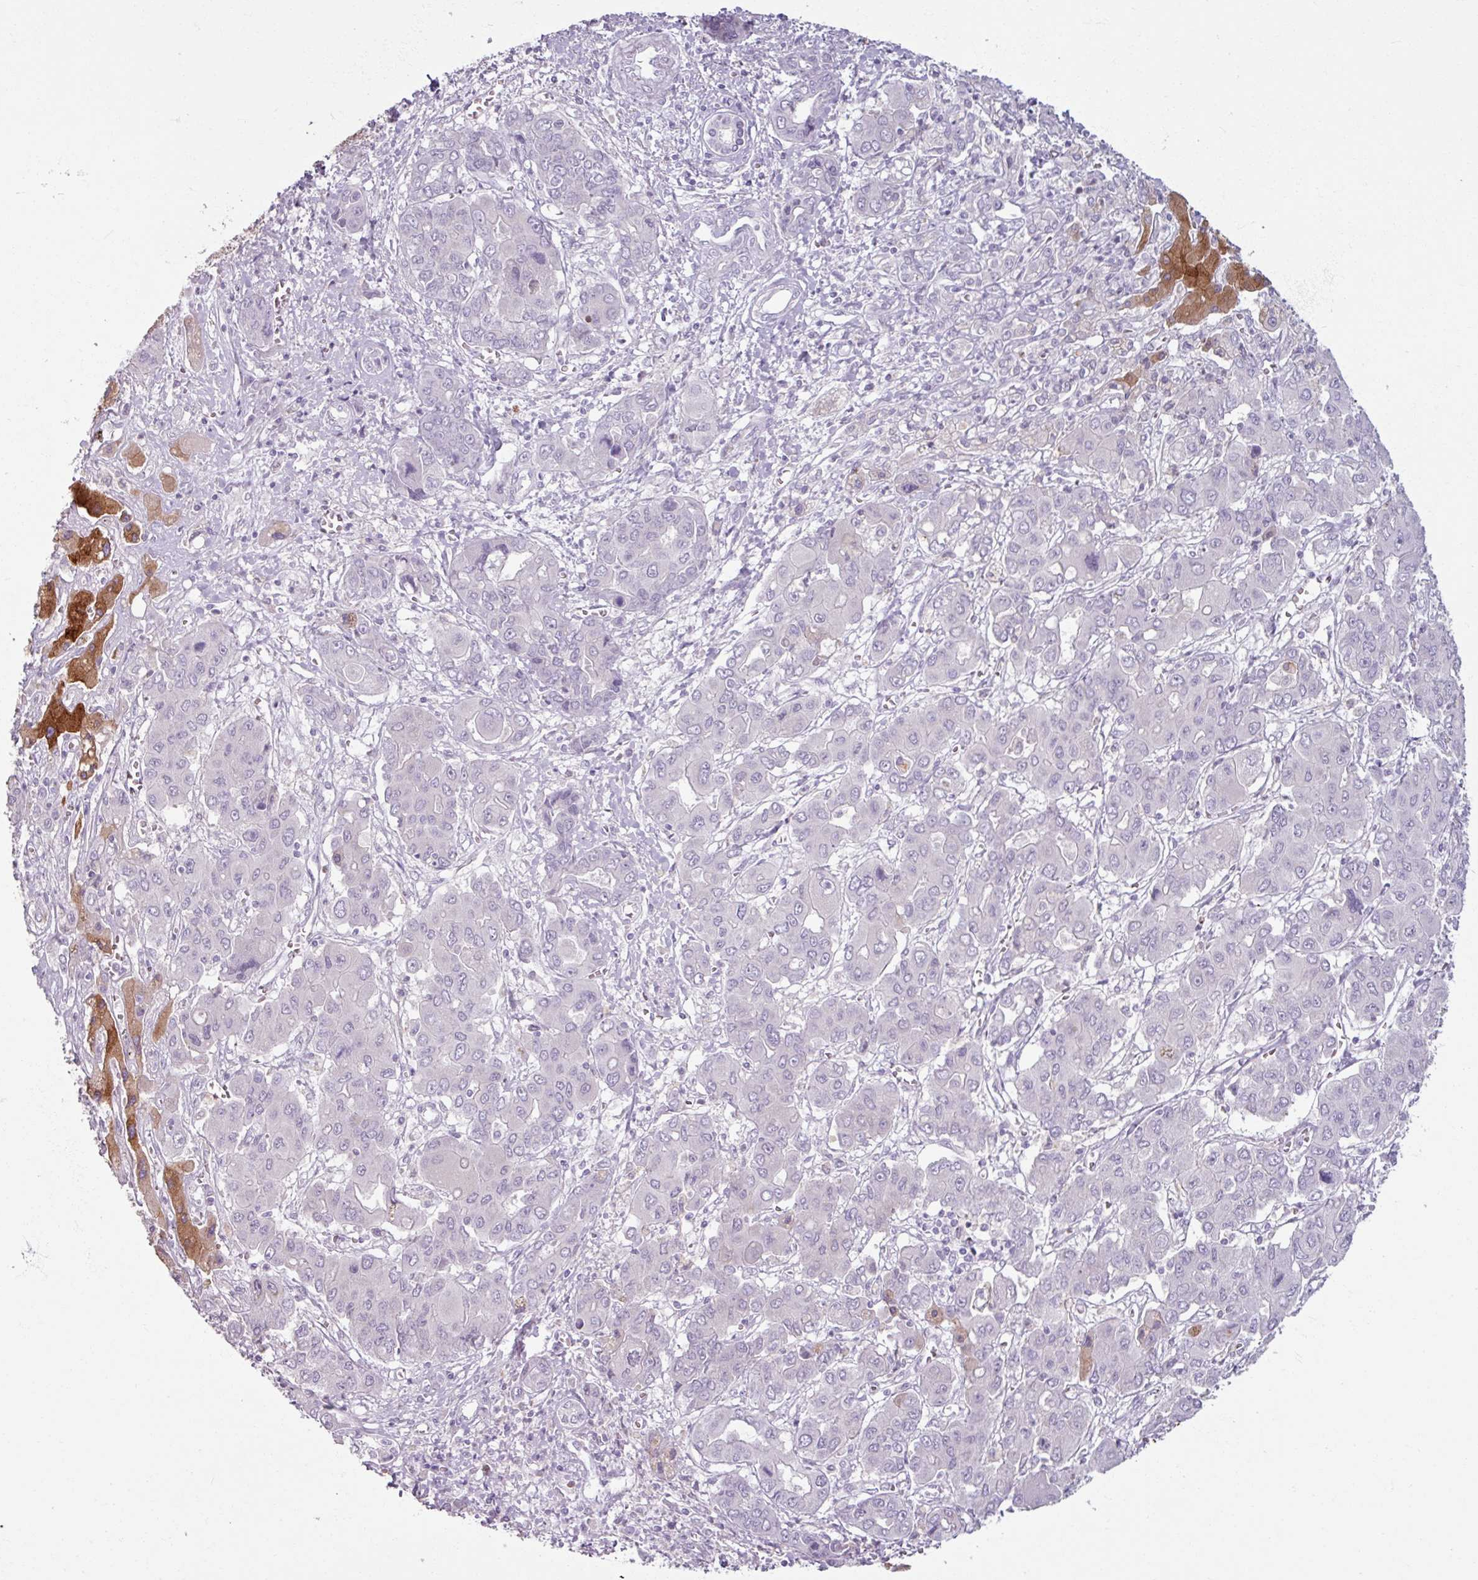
{"staining": {"intensity": "negative", "quantity": "none", "location": "none"}, "tissue": "liver cancer", "cell_type": "Tumor cells", "image_type": "cancer", "snomed": [{"axis": "morphology", "description": "Cholangiocarcinoma"}, {"axis": "topography", "description": "Liver"}], "caption": "Immunohistochemical staining of human cholangiocarcinoma (liver) exhibits no significant expression in tumor cells.", "gene": "SLC27A5", "patient": {"sex": "male", "age": 67}}